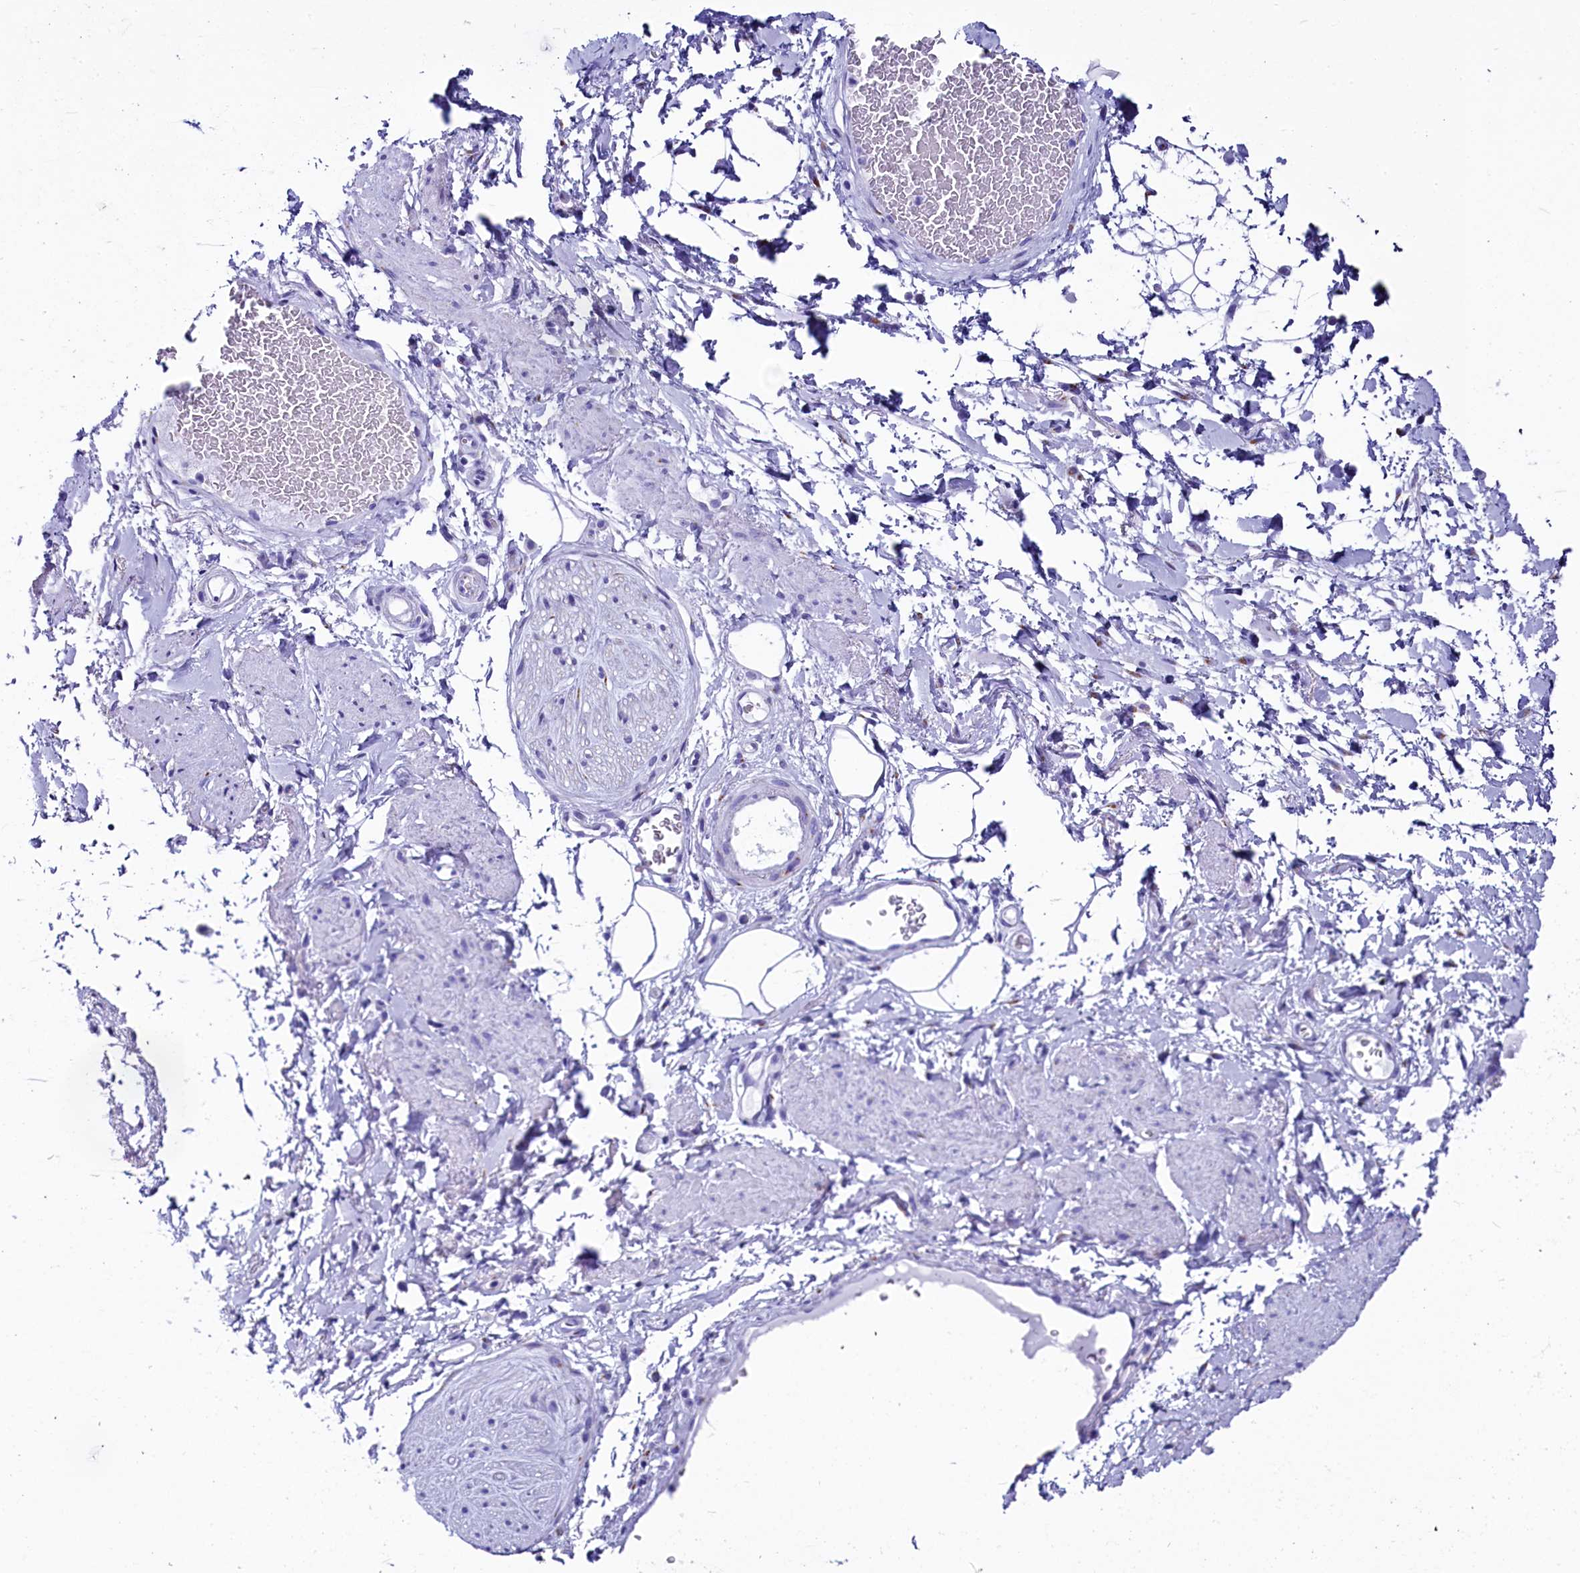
{"staining": {"intensity": "negative", "quantity": "none", "location": "none"}, "tissue": "adipose tissue", "cell_type": "Adipocytes", "image_type": "normal", "snomed": [{"axis": "morphology", "description": "Normal tissue, NOS"}, {"axis": "morphology", "description": "Adenocarcinoma, NOS"}, {"axis": "topography", "description": "Rectum"}, {"axis": "topography", "description": "Vagina"}, {"axis": "topography", "description": "Peripheral nerve tissue"}], "caption": "IHC of benign adipose tissue shows no expression in adipocytes. (IHC, brightfield microscopy, high magnification).", "gene": "AP3B2", "patient": {"sex": "female", "age": 71}}